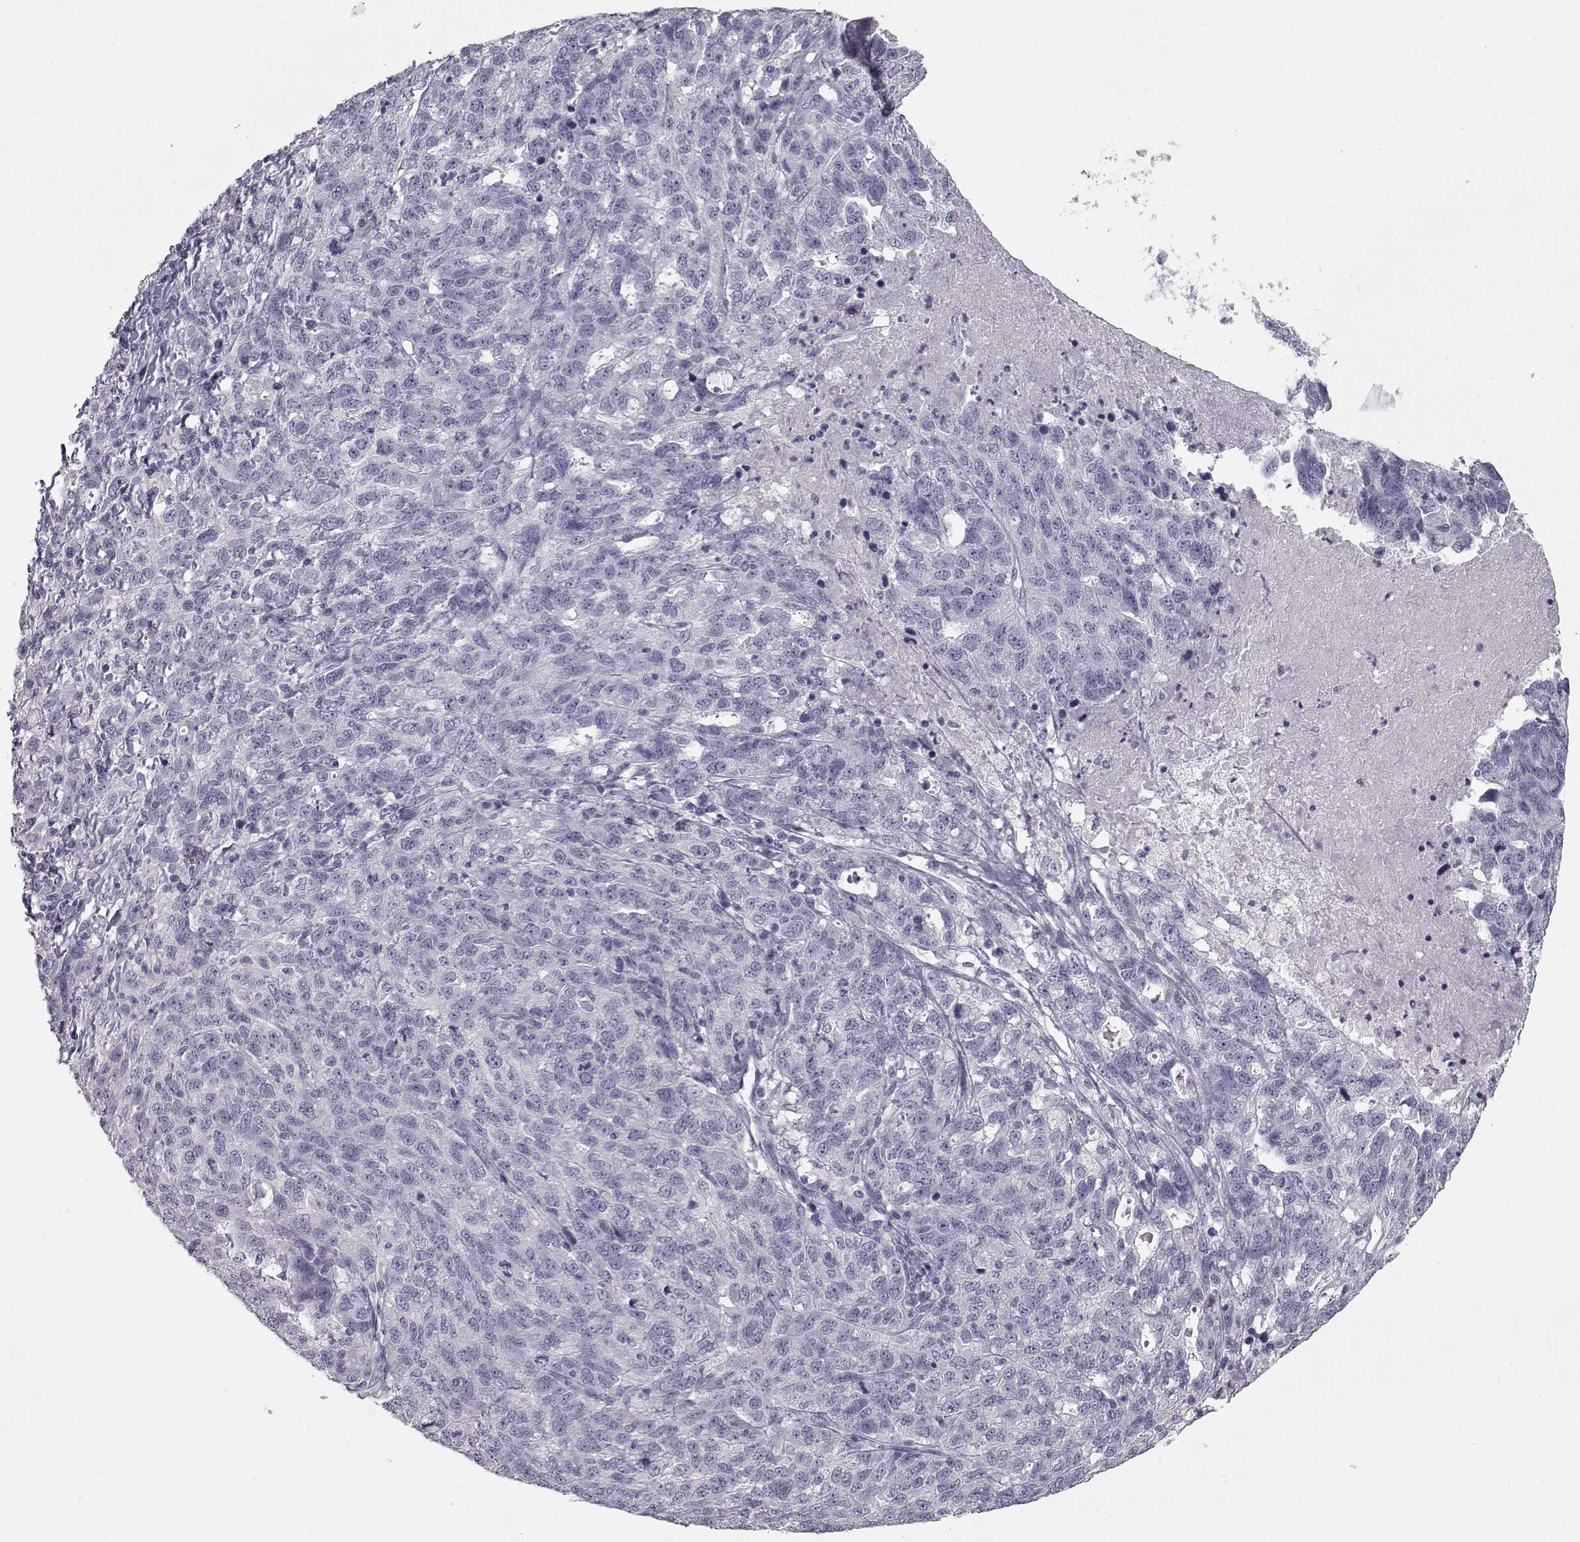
{"staining": {"intensity": "negative", "quantity": "none", "location": "none"}, "tissue": "ovarian cancer", "cell_type": "Tumor cells", "image_type": "cancer", "snomed": [{"axis": "morphology", "description": "Cystadenocarcinoma, serous, NOS"}, {"axis": "topography", "description": "Ovary"}], "caption": "Ovarian cancer was stained to show a protein in brown. There is no significant staining in tumor cells.", "gene": "SLC18A1", "patient": {"sex": "female", "age": 71}}